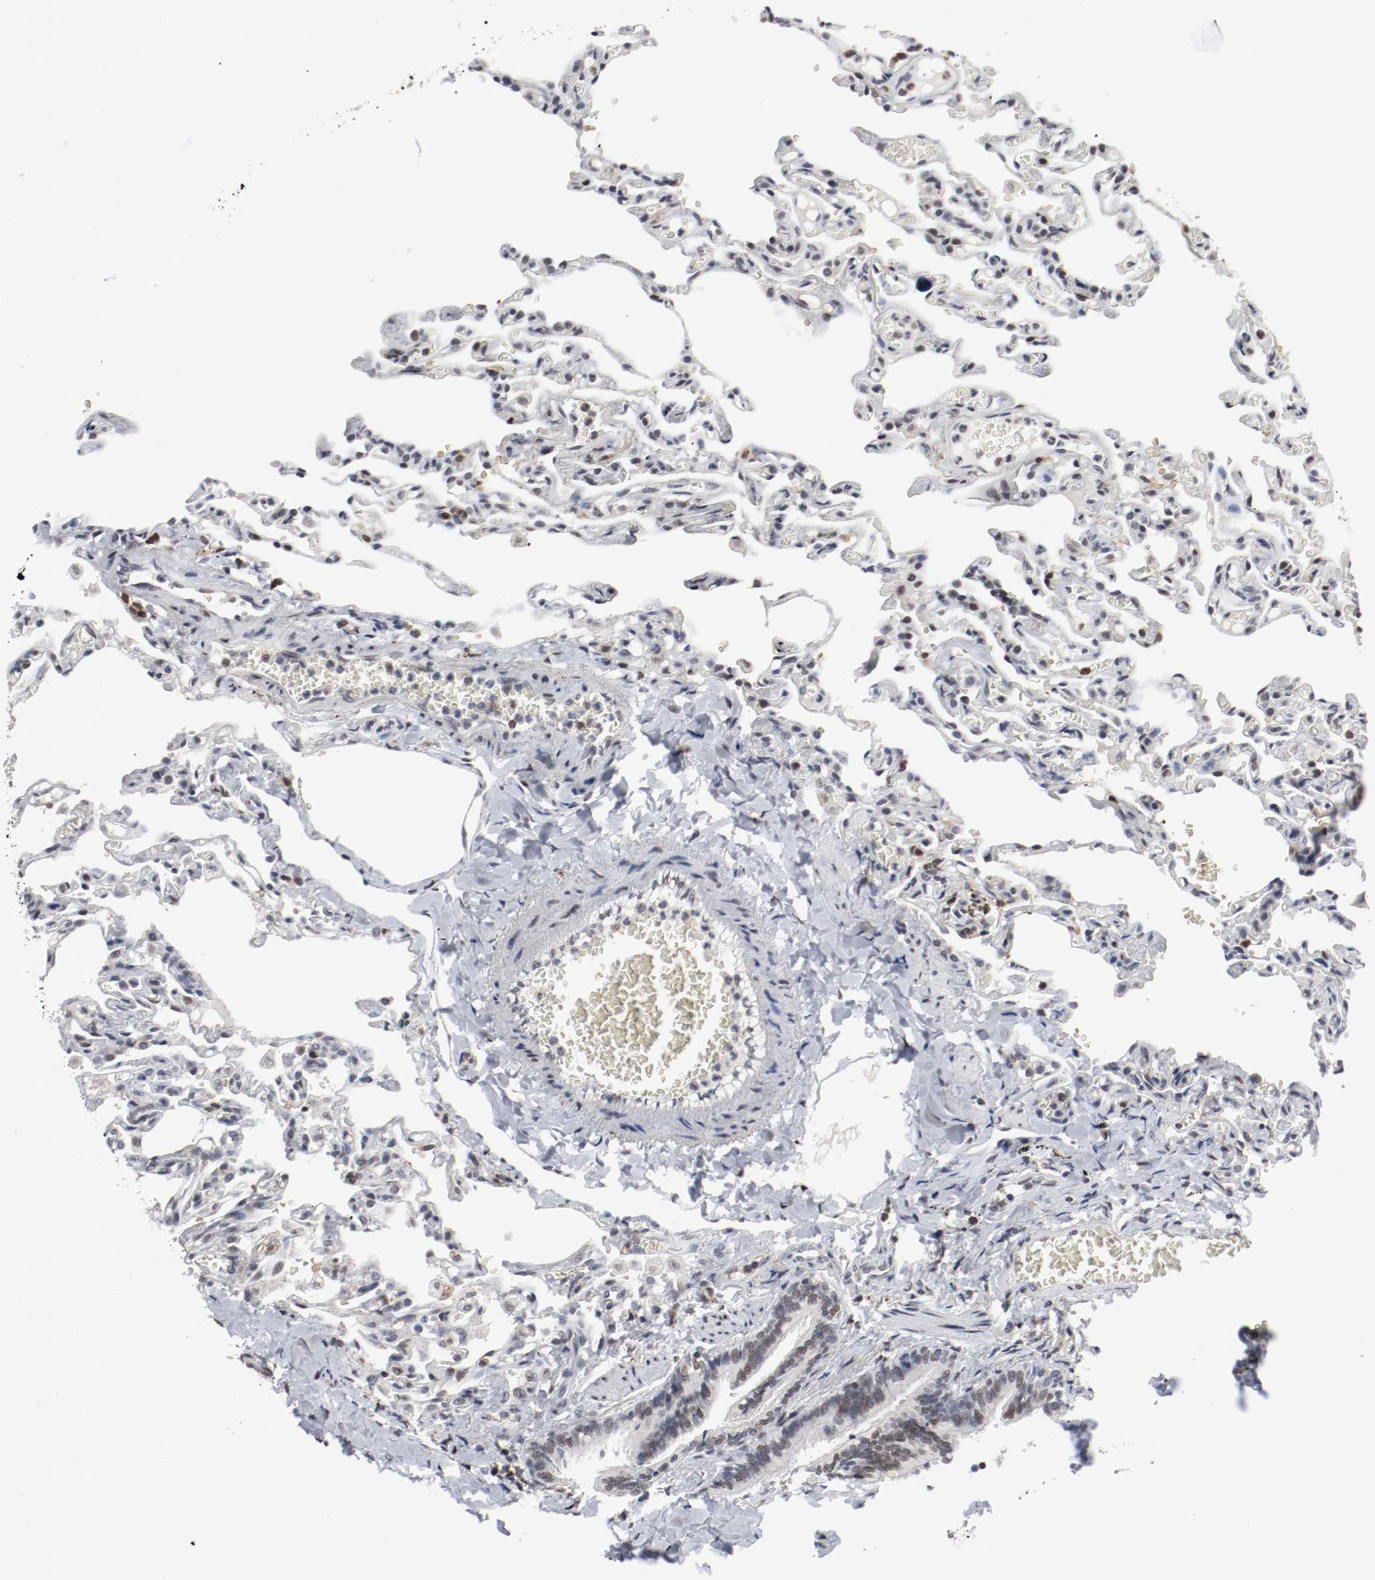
{"staining": {"intensity": "negative", "quantity": "none", "location": "none"}, "tissue": "lung", "cell_type": "Alveolar cells", "image_type": "normal", "snomed": [{"axis": "morphology", "description": "Normal tissue, NOS"}, {"axis": "topography", "description": "Lung"}], "caption": "Immunohistochemistry image of benign lung stained for a protein (brown), which exhibits no staining in alveolar cells.", "gene": "JUND", "patient": {"sex": "male", "age": 21}}